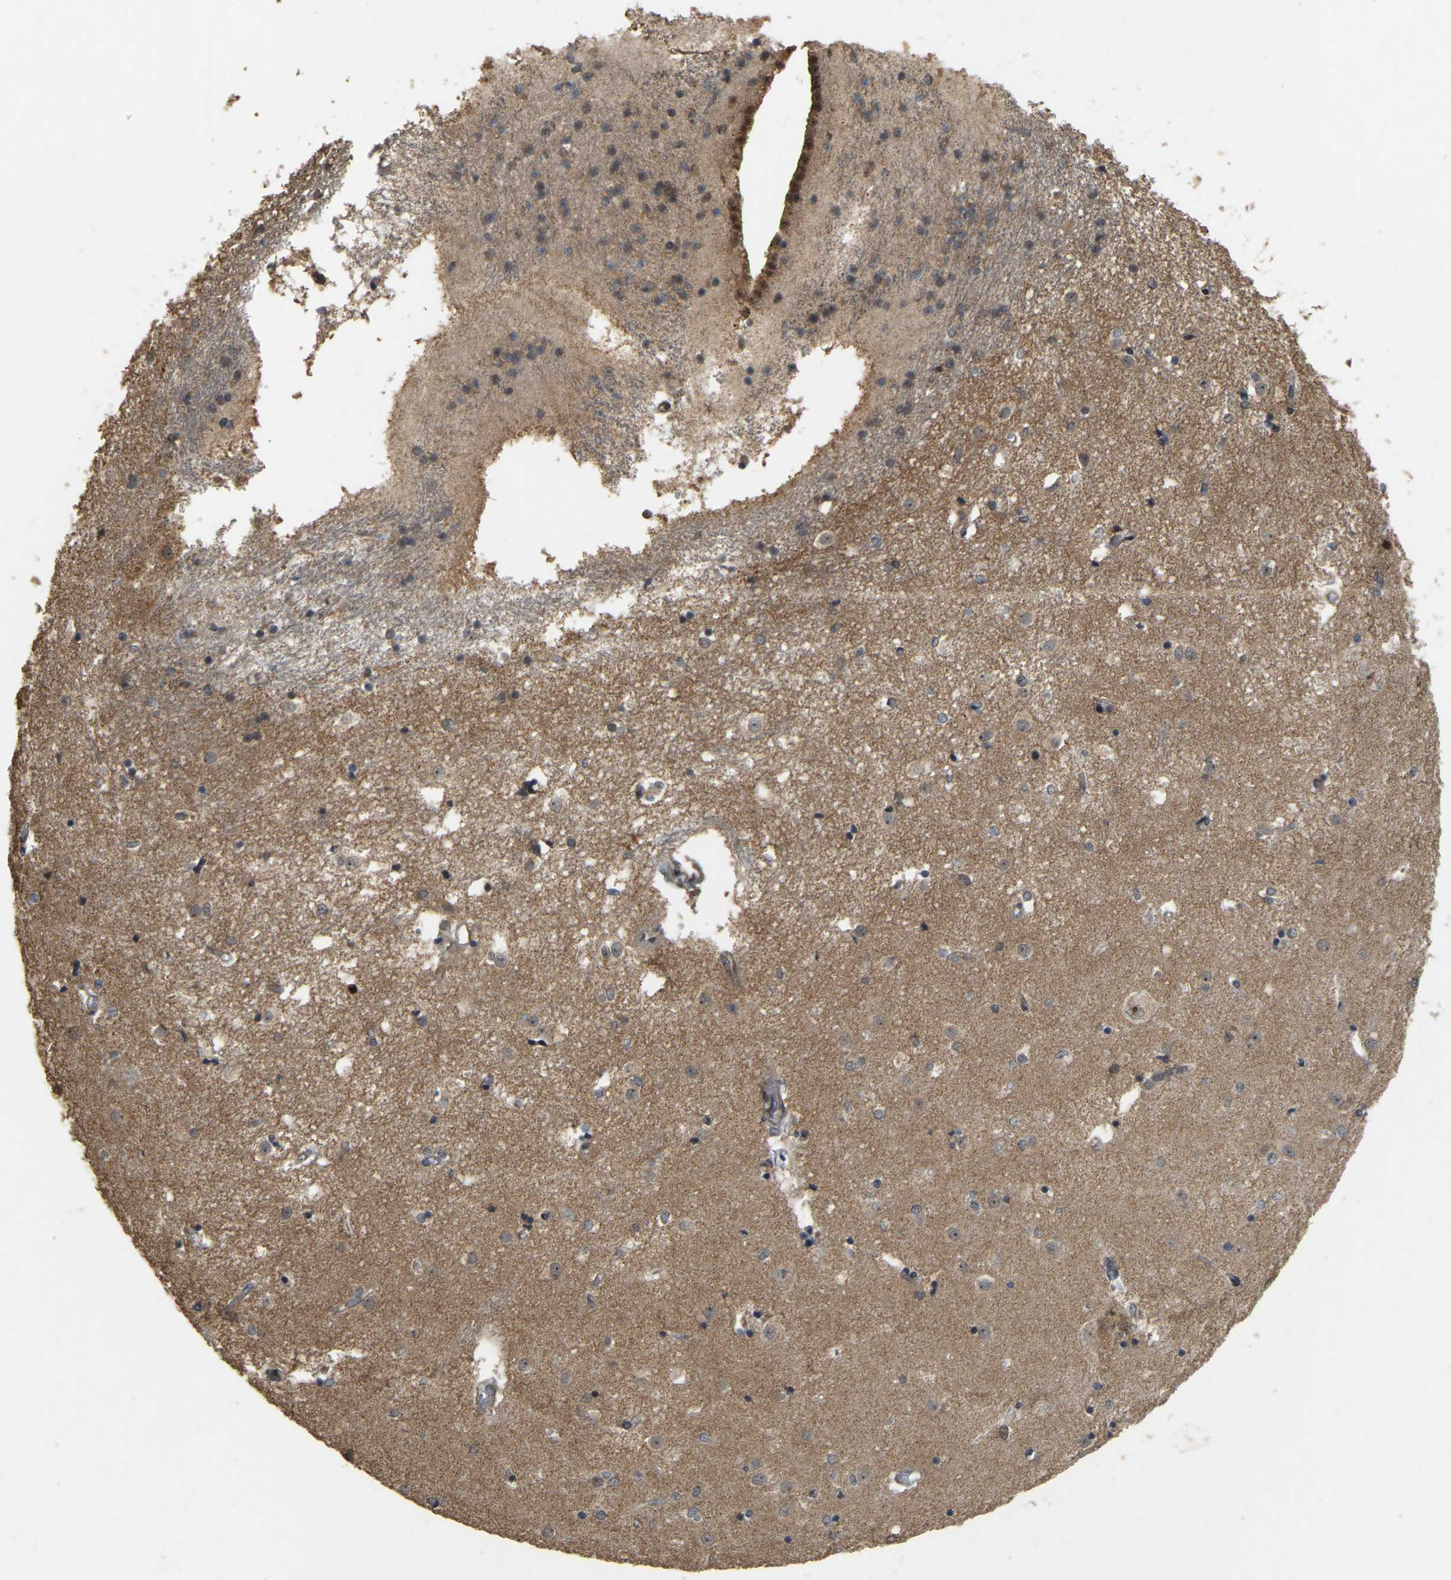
{"staining": {"intensity": "moderate", "quantity": "<25%", "location": "nuclear"}, "tissue": "caudate", "cell_type": "Glial cells", "image_type": "normal", "snomed": [{"axis": "morphology", "description": "Normal tissue, NOS"}, {"axis": "topography", "description": "Lateral ventricle wall"}], "caption": "A brown stain highlights moderate nuclear expression of a protein in glial cells of normal human caudate. The protein is stained brown, and the nuclei are stained in blue (DAB IHC with brightfield microscopy, high magnification).", "gene": "BRF2", "patient": {"sex": "male", "age": 45}}